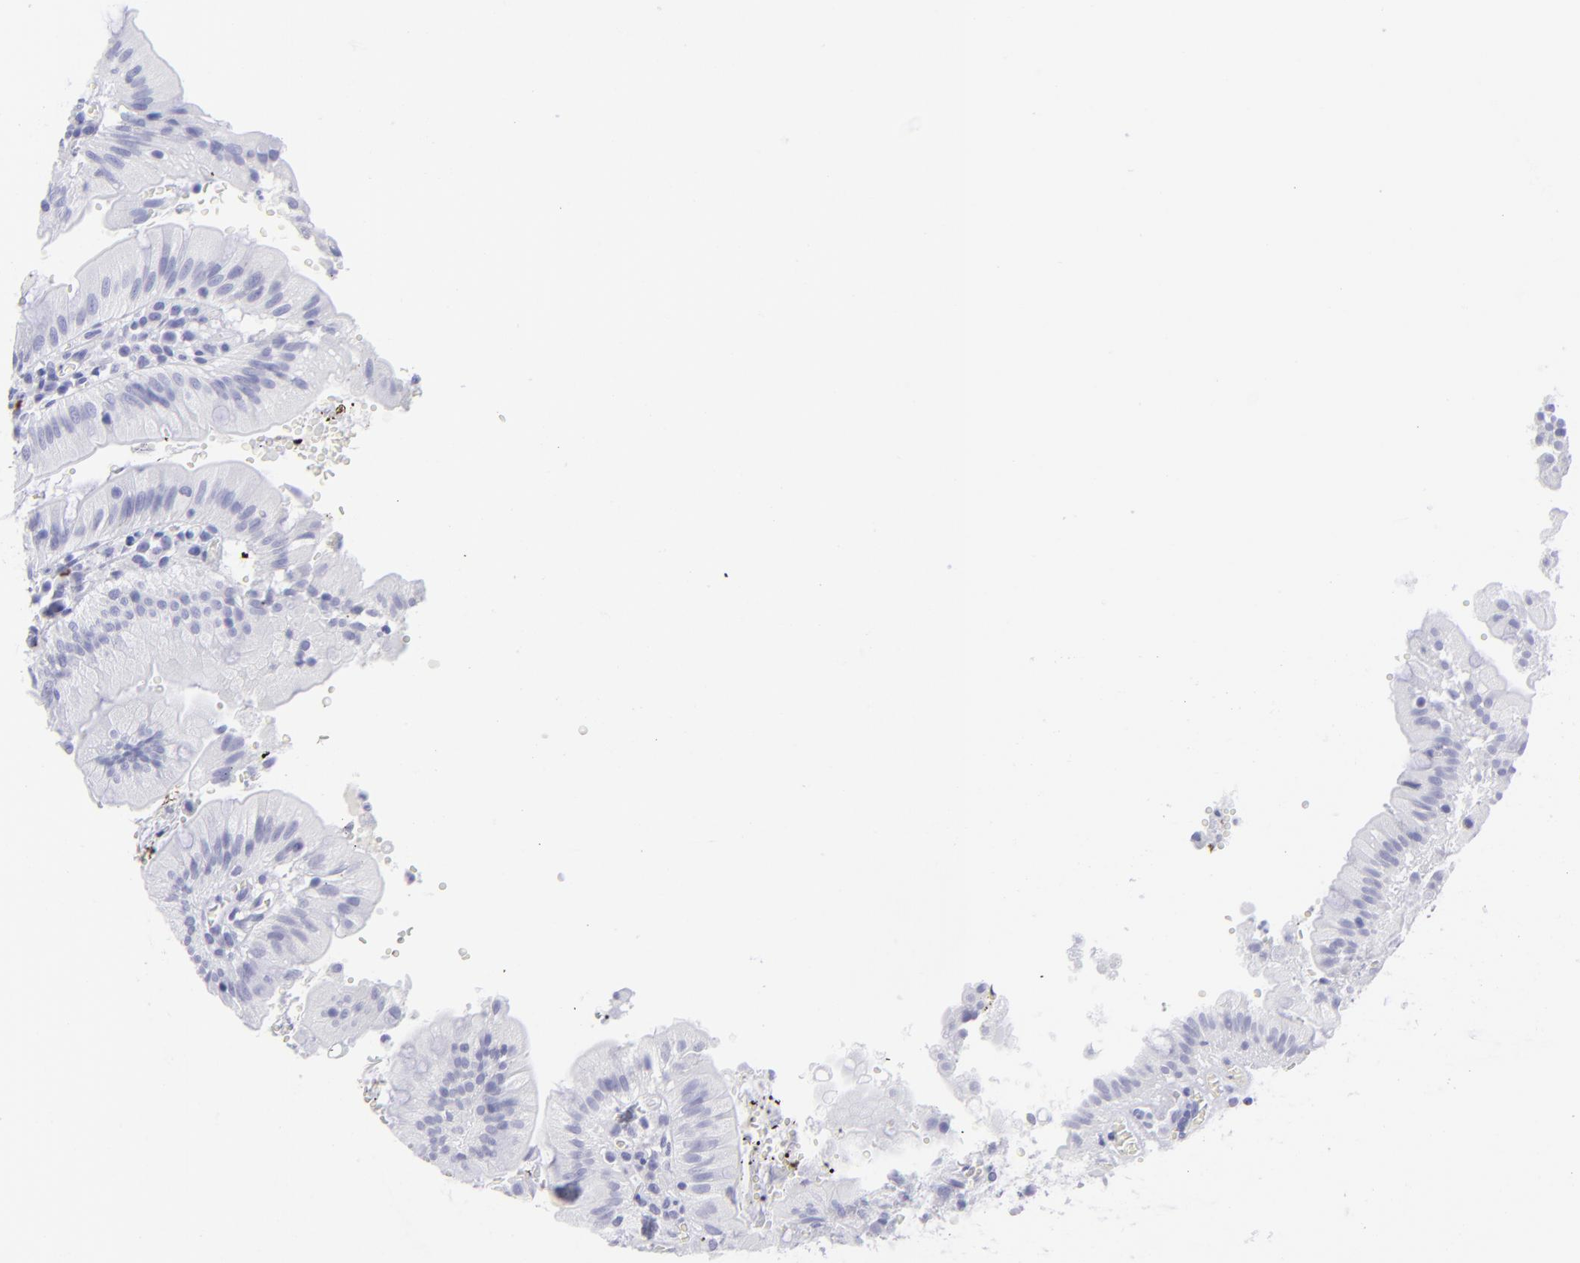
{"staining": {"intensity": "negative", "quantity": "none", "location": "none"}, "tissue": "small intestine", "cell_type": "Glandular cells", "image_type": "normal", "snomed": [{"axis": "morphology", "description": "Normal tissue, NOS"}, {"axis": "topography", "description": "Small intestine"}], "caption": "IHC photomicrograph of normal small intestine: small intestine stained with DAB (3,3'-diaminobenzidine) displays no significant protein positivity in glandular cells. (IHC, brightfield microscopy, high magnification).", "gene": "SLC1A2", "patient": {"sex": "male", "age": 71}}